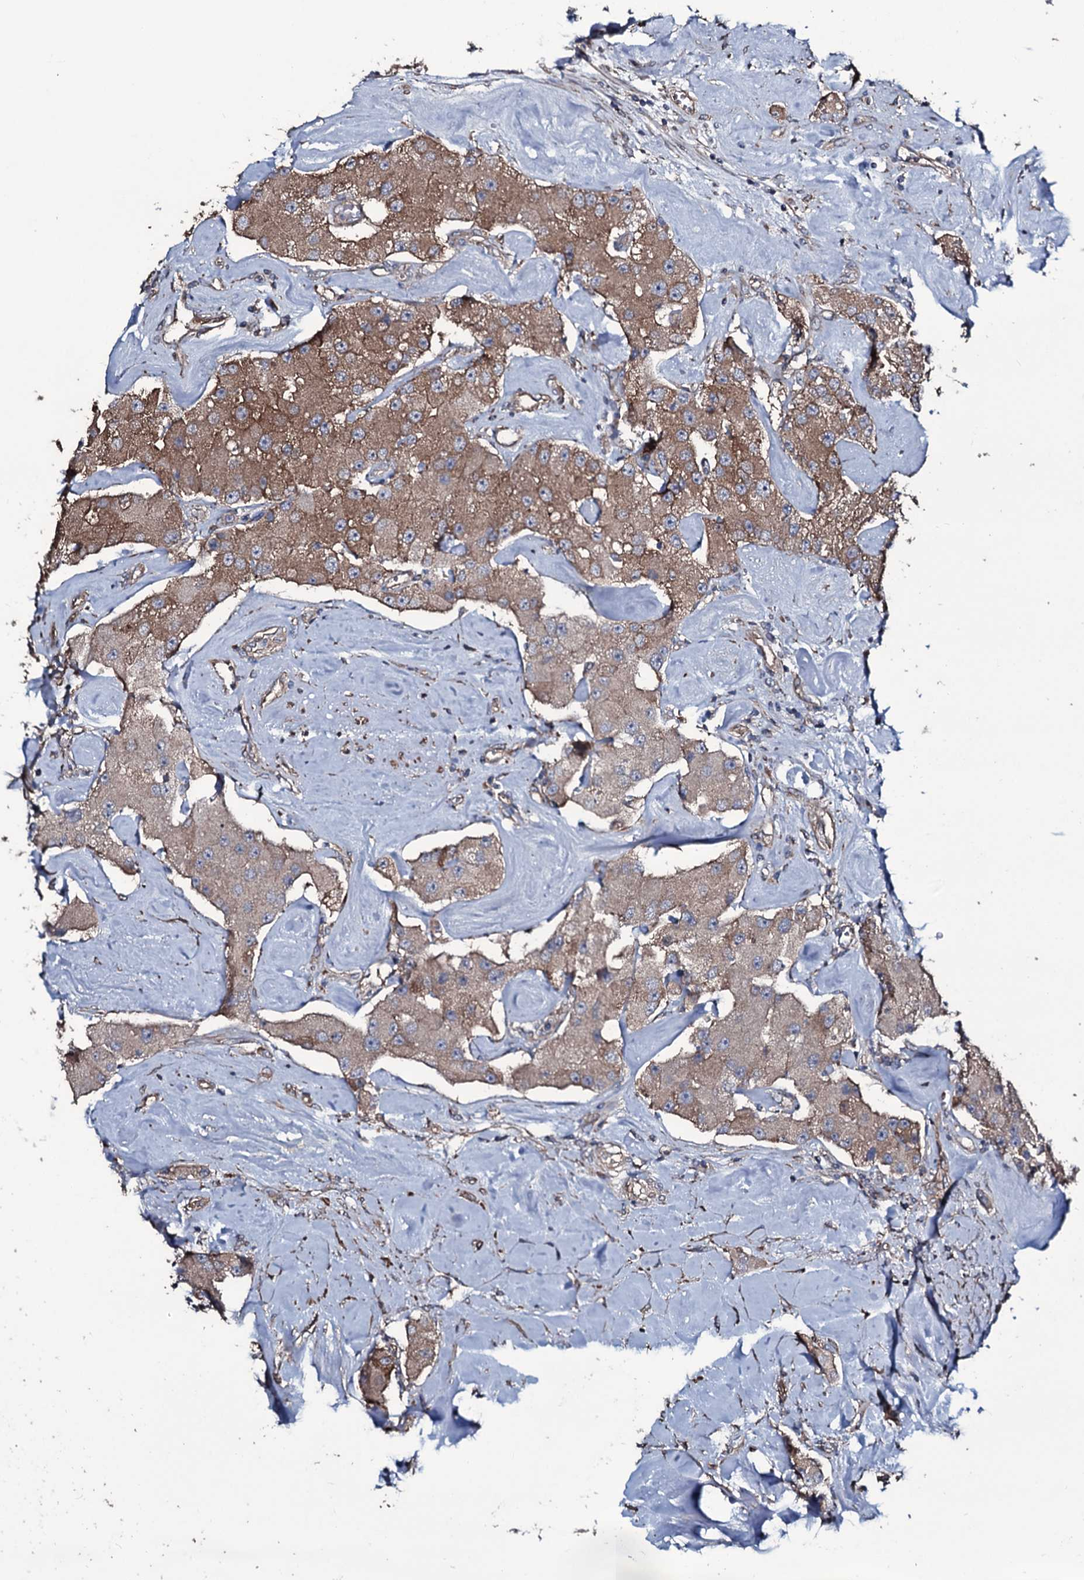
{"staining": {"intensity": "moderate", "quantity": "25%-75%", "location": "cytoplasmic/membranous"}, "tissue": "carcinoid", "cell_type": "Tumor cells", "image_type": "cancer", "snomed": [{"axis": "morphology", "description": "Carcinoid, malignant, NOS"}, {"axis": "topography", "description": "Pancreas"}], "caption": "Brown immunohistochemical staining in human carcinoid shows moderate cytoplasmic/membranous positivity in about 25%-75% of tumor cells. (IHC, brightfield microscopy, high magnification).", "gene": "WIPF3", "patient": {"sex": "male", "age": 41}}